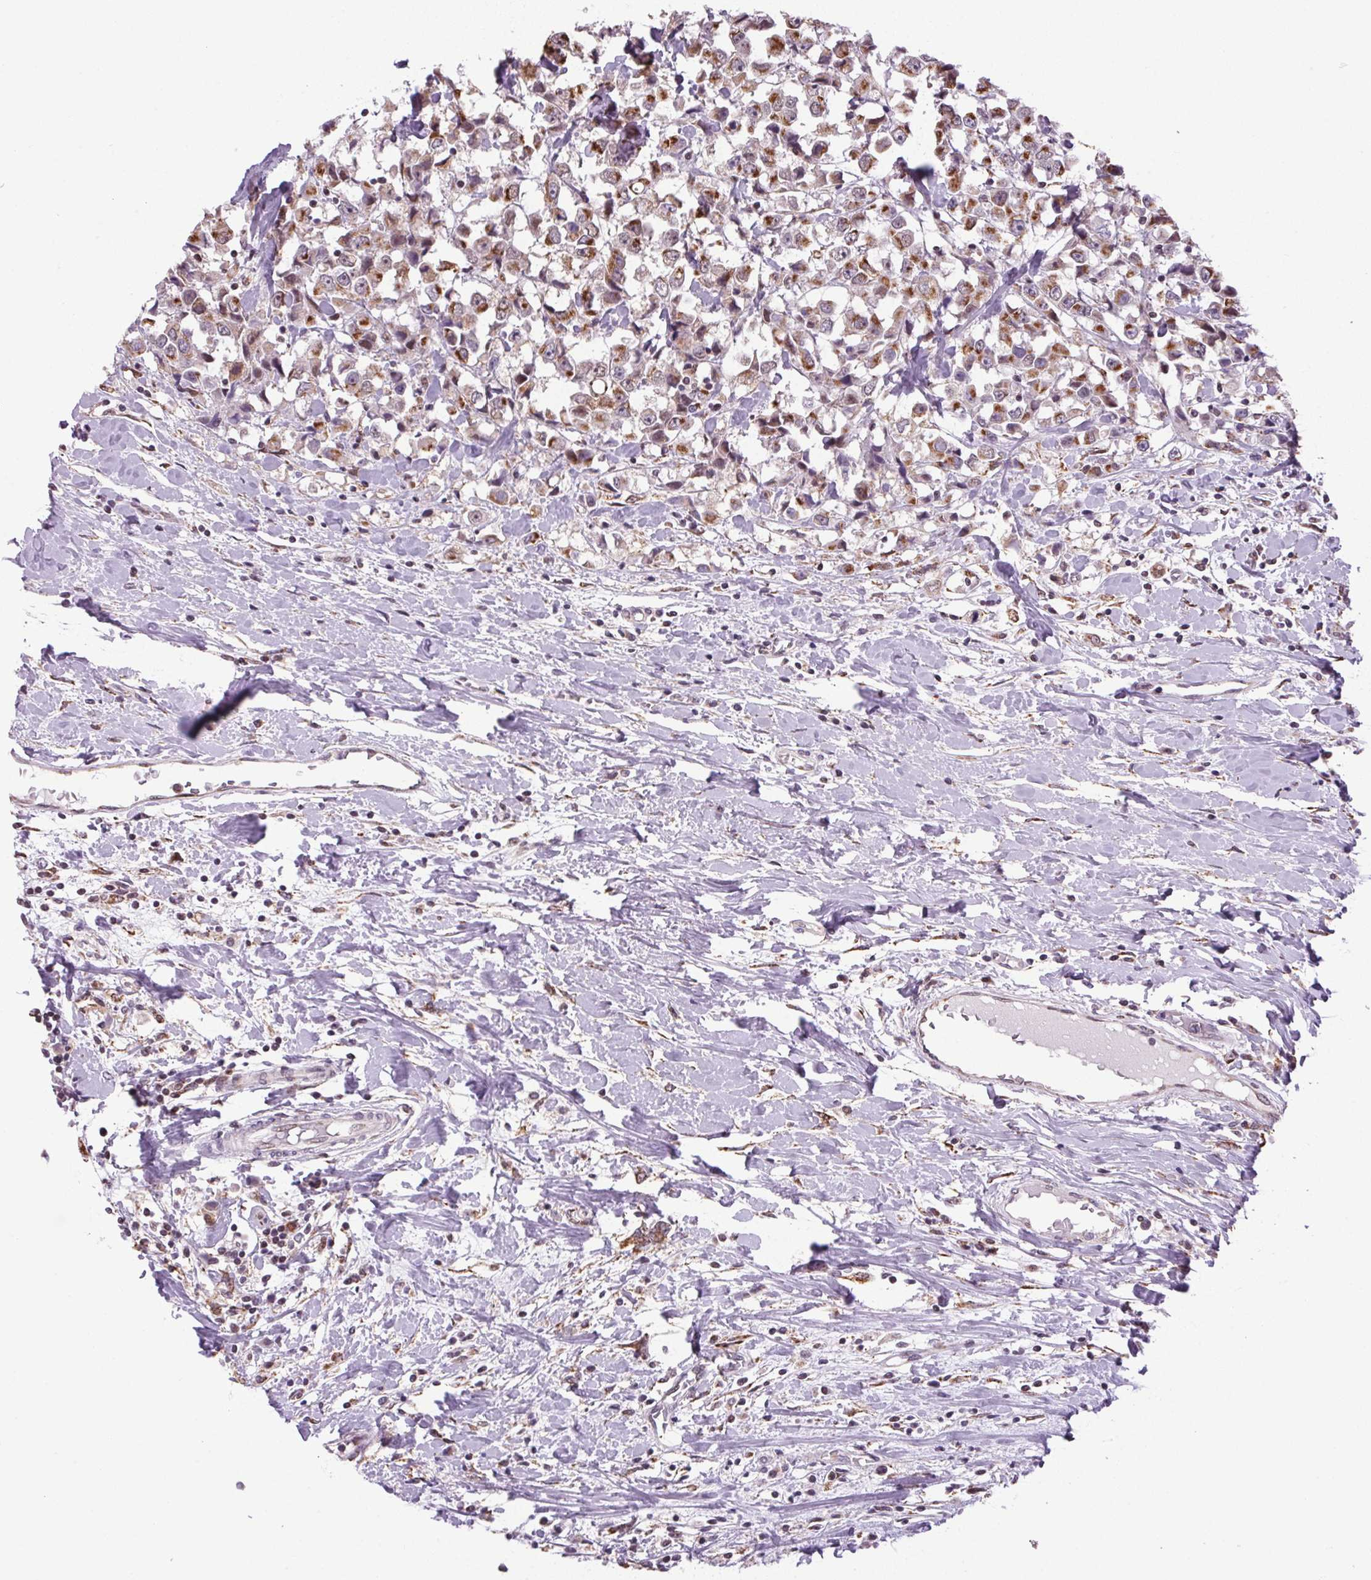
{"staining": {"intensity": "moderate", "quantity": ">75%", "location": "cytoplasmic/membranous"}, "tissue": "breast cancer", "cell_type": "Tumor cells", "image_type": "cancer", "snomed": [{"axis": "morphology", "description": "Duct carcinoma"}, {"axis": "topography", "description": "Breast"}], "caption": "Immunohistochemical staining of breast cancer (infiltrating ductal carcinoma) reveals medium levels of moderate cytoplasmic/membranous staining in about >75% of tumor cells. The staining was performed using DAB (3,3'-diaminobenzidine), with brown indicating positive protein expression. Nuclei are stained blue with hematoxylin.", "gene": "AKR1E2", "patient": {"sex": "female", "age": 61}}